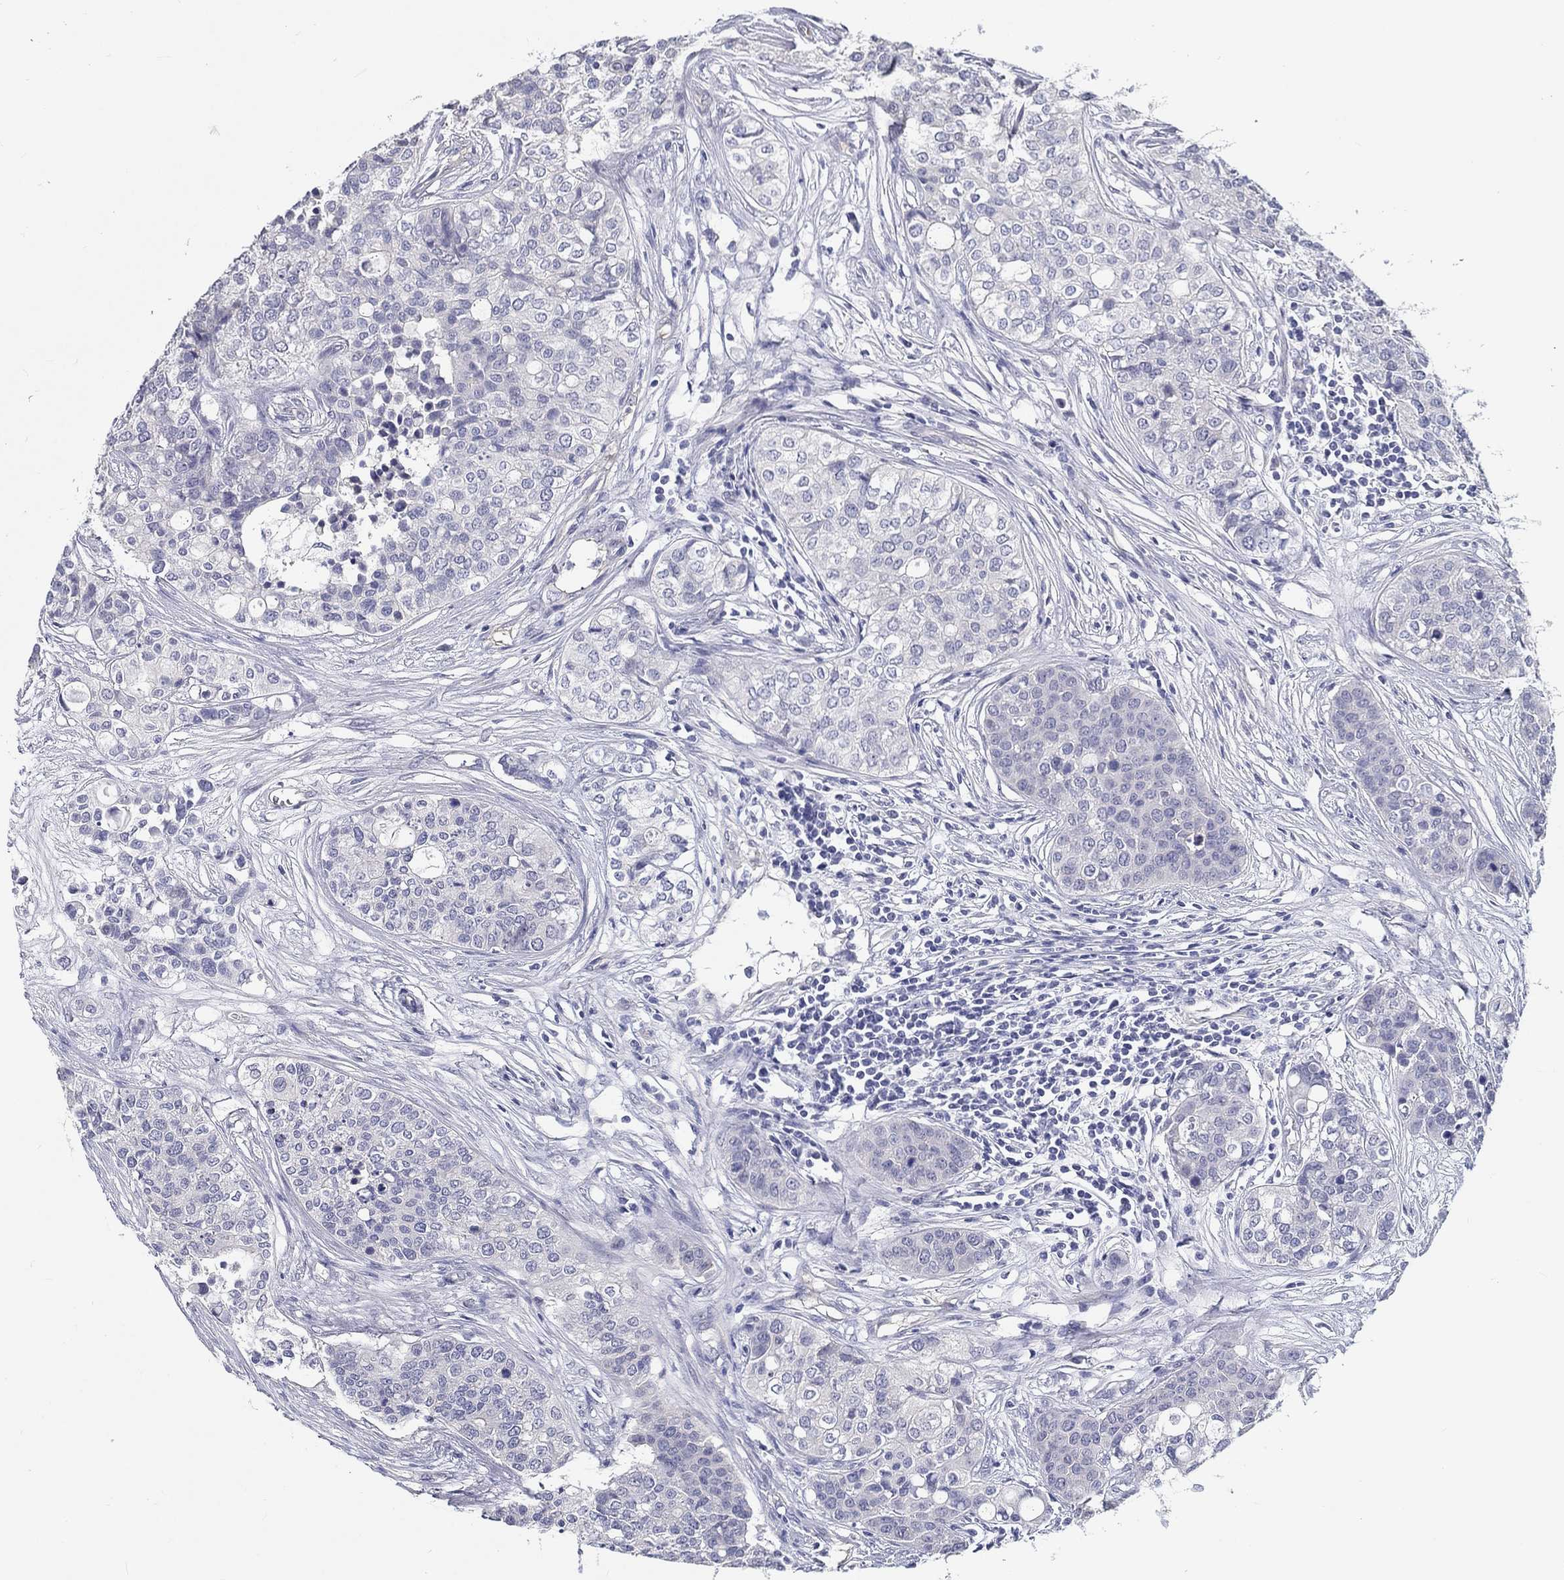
{"staining": {"intensity": "negative", "quantity": "none", "location": "none"}, "tissue": "carcinoid", "cell_type": "Tumor cells", "image_type": "cancer", "snomed": [{"axis": "morphology", "description": "Carcinoid, malignant, NOS"}, {"axis": "topography", "description": "Colon"}], "caption": "High power microscopy histopathology image of an IHC micrograph of malignant carcinoid, revealing no significant expression in tumor cells. The staining is performed using DAB (3,3'-diaminobenzidine) brown chromogen with nuclei counter-stained in using hematoxylin.", "gene": "CRYGD", "patient": {"sex": "male", "age": 81}}